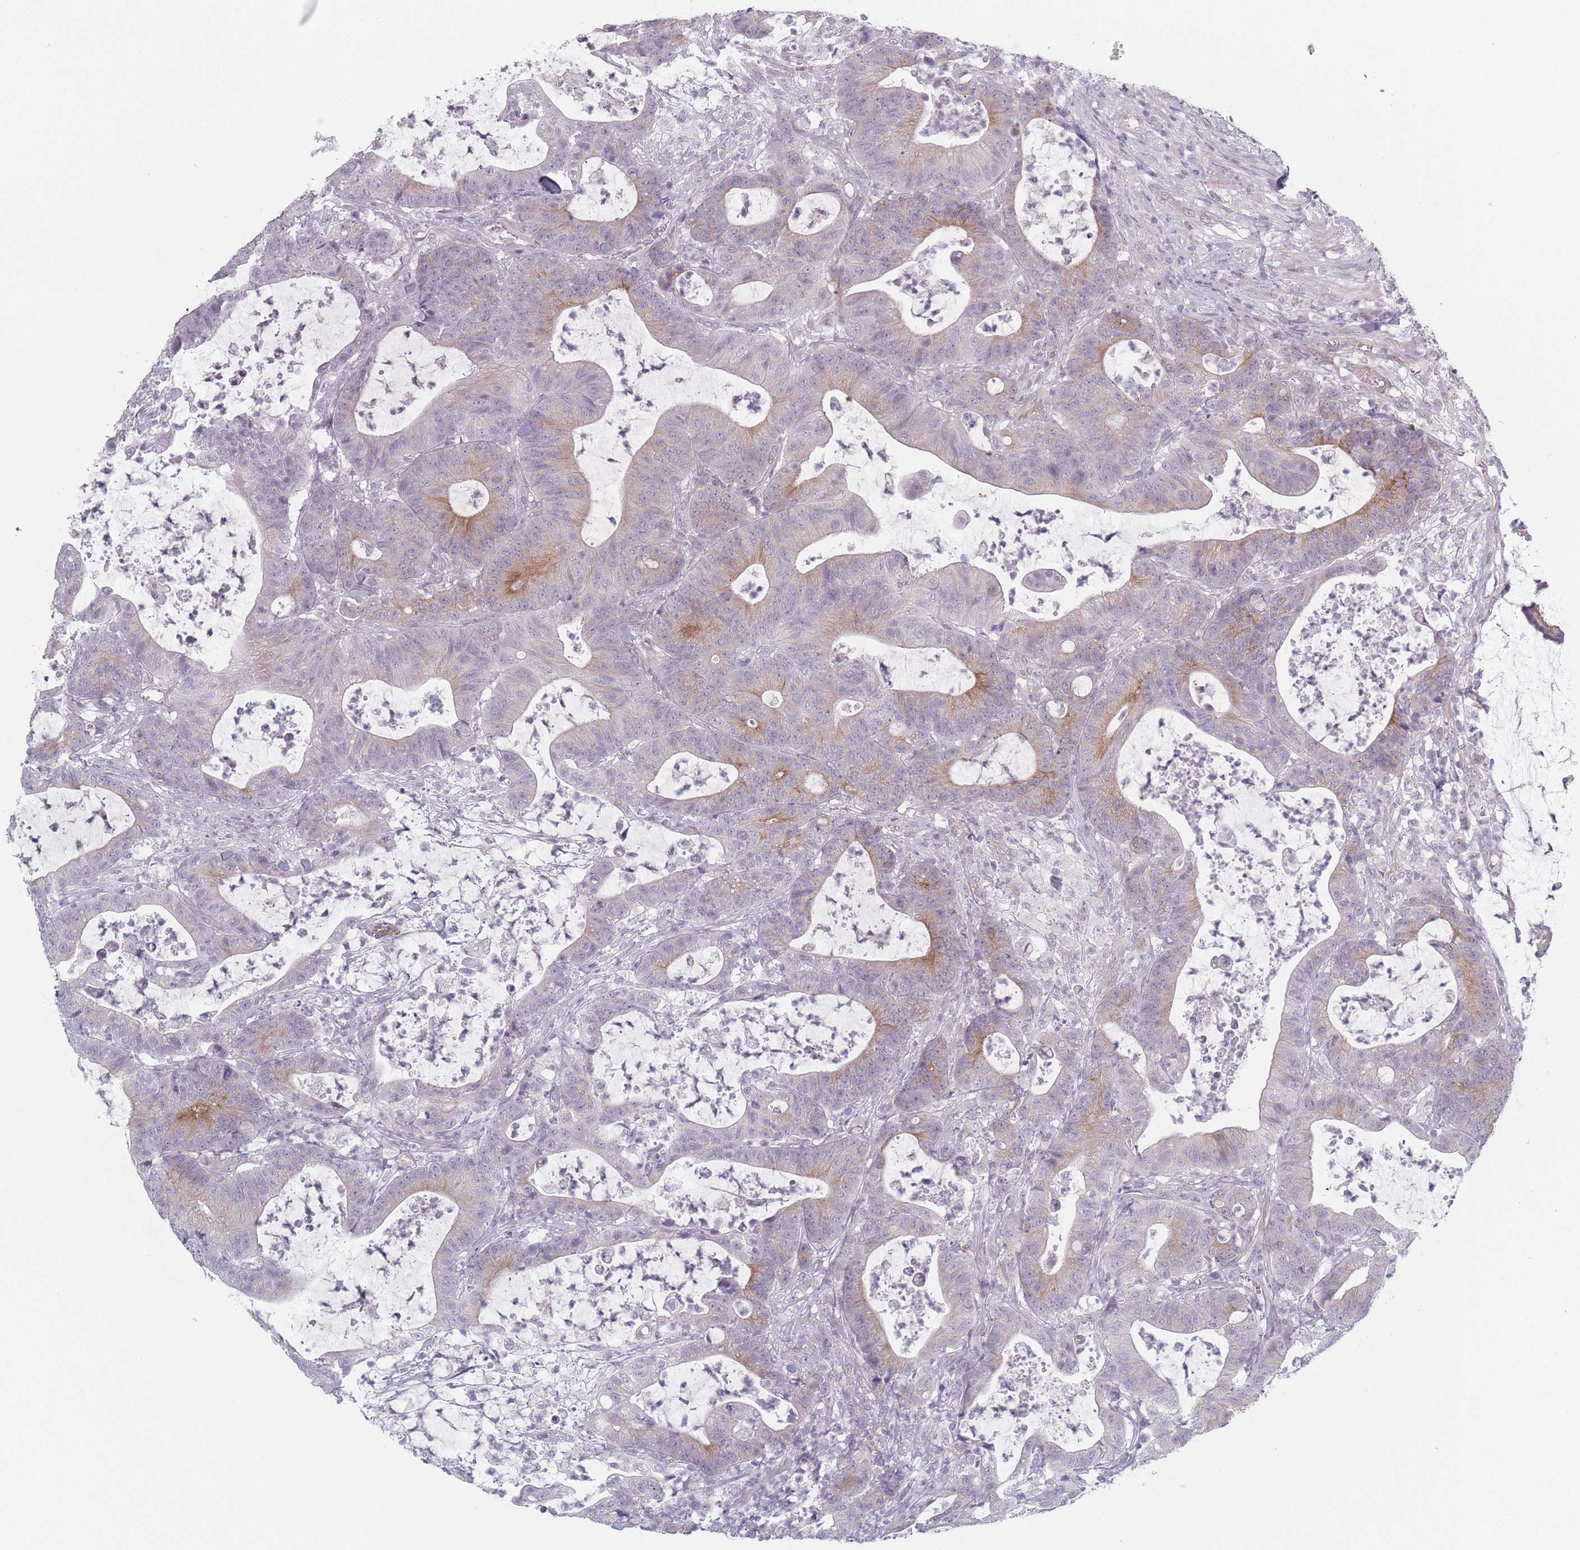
{"staining": {"intensity": "moderate", "quantity": "<25%", "location": "cytoplasmic/membranous"}, "tissue": "colorectal cancer", "cell_type": "Tumor cells", "image_type": "cancer", "snomed": [{"axis": "morphology", "description": "Adenocarcinoma, NOS"}, {"axis": "topography", "description": "Colon"}], "caption": "Human adenocarcinoma (colorectal) stained with a protein marker shows moderate staining in tumor cells.", "gene": "RNF4", "patient": {"sex": "female", "age": 84}}